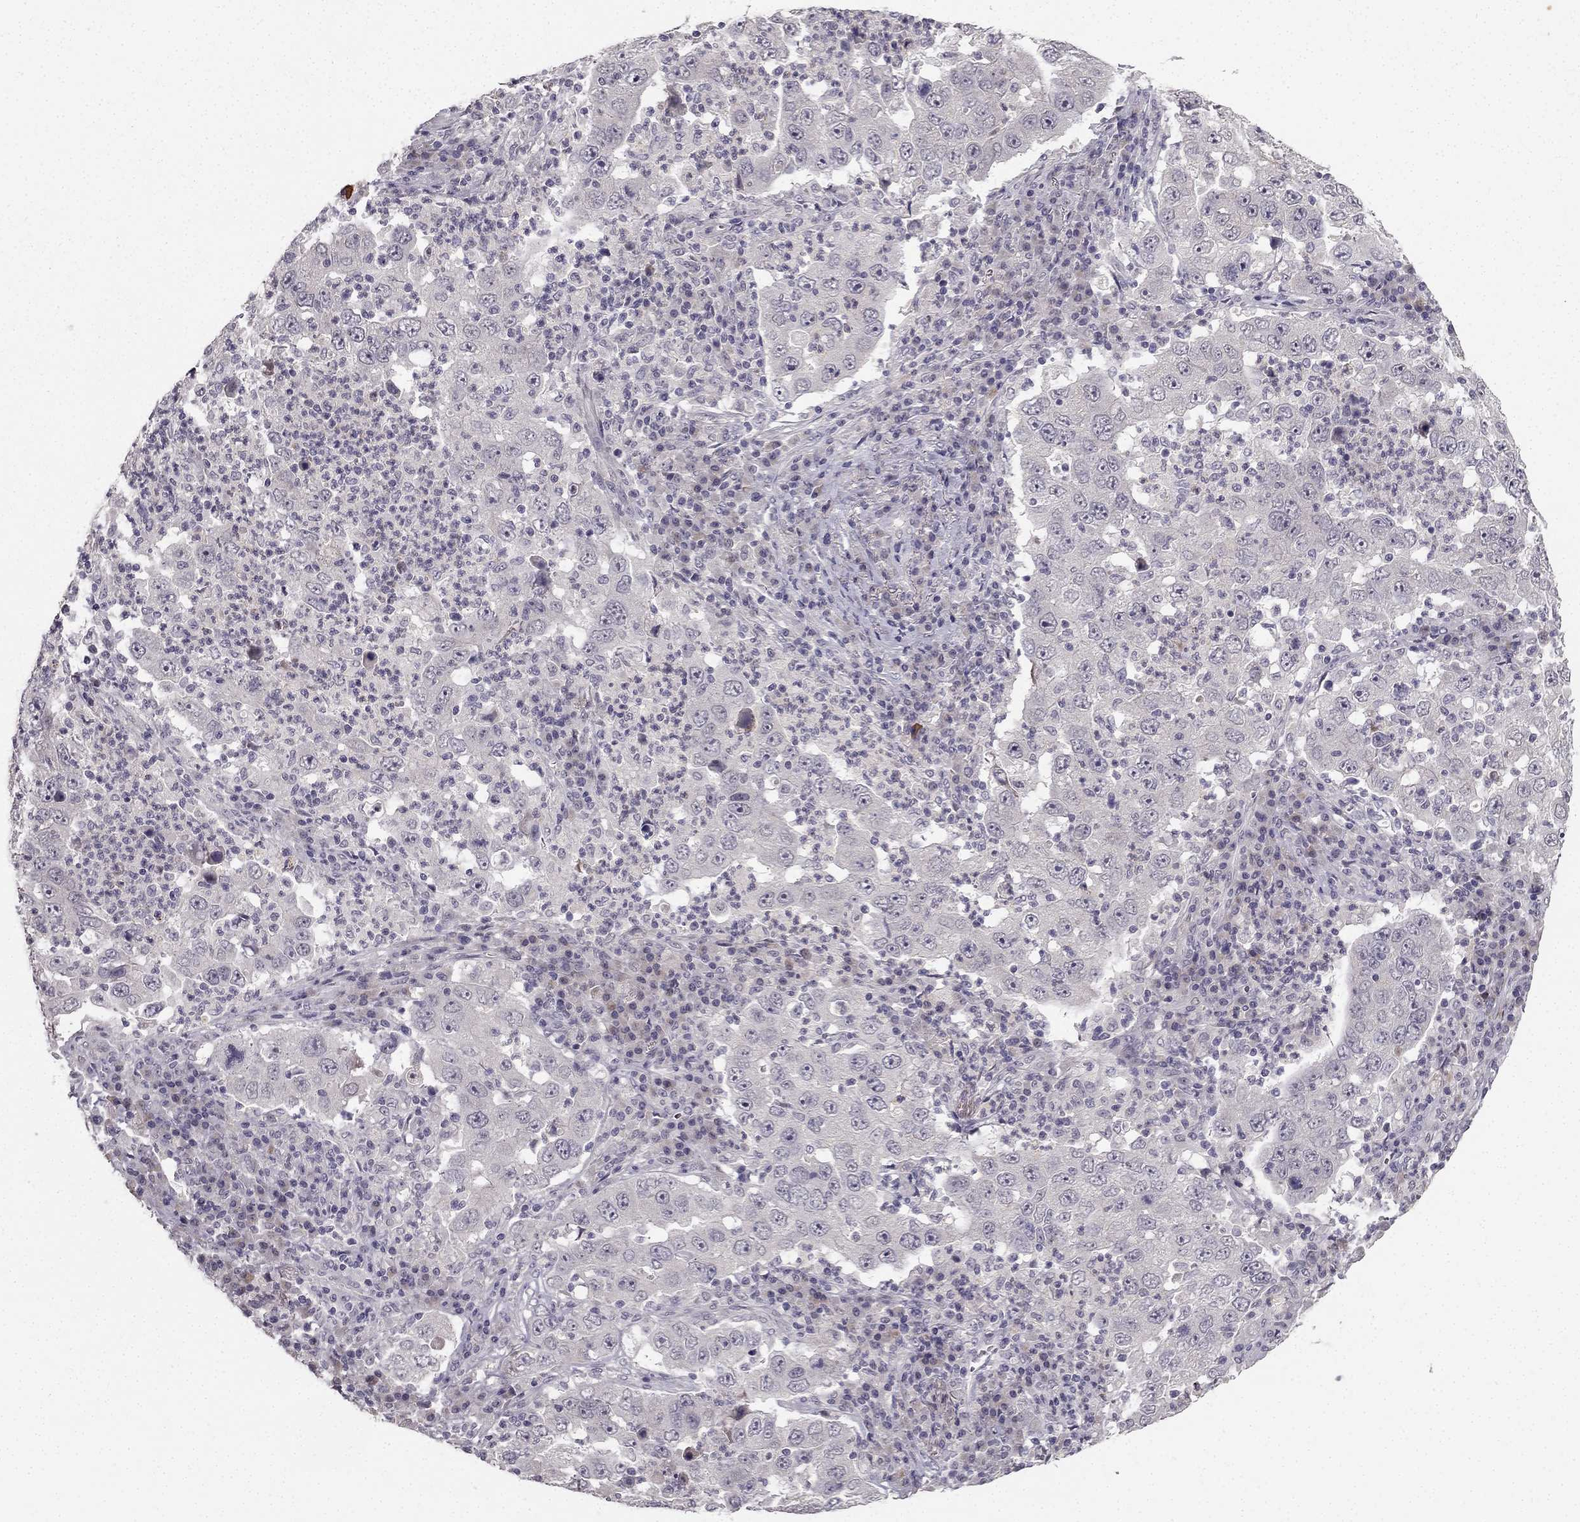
{"staining": {"intensity": "negative", "quantity": "none", "location": "none"}, "tissue": "lung cancer", "cell_type": "Tumor cells", "image_type": "cancer", "snomed": [{"axis": "morphology", "description": "Adenocarcinoma, NOS"}, {"axis": "topography", "description": "Lung"}], "caption": "An immunohistochemistry image of lung adenocarcinoma is shown. There is no staining in tumor cells of lung adenocarcinoma.", "gene": "NQO1", "patient": {"sex": "male", "age": 73}}